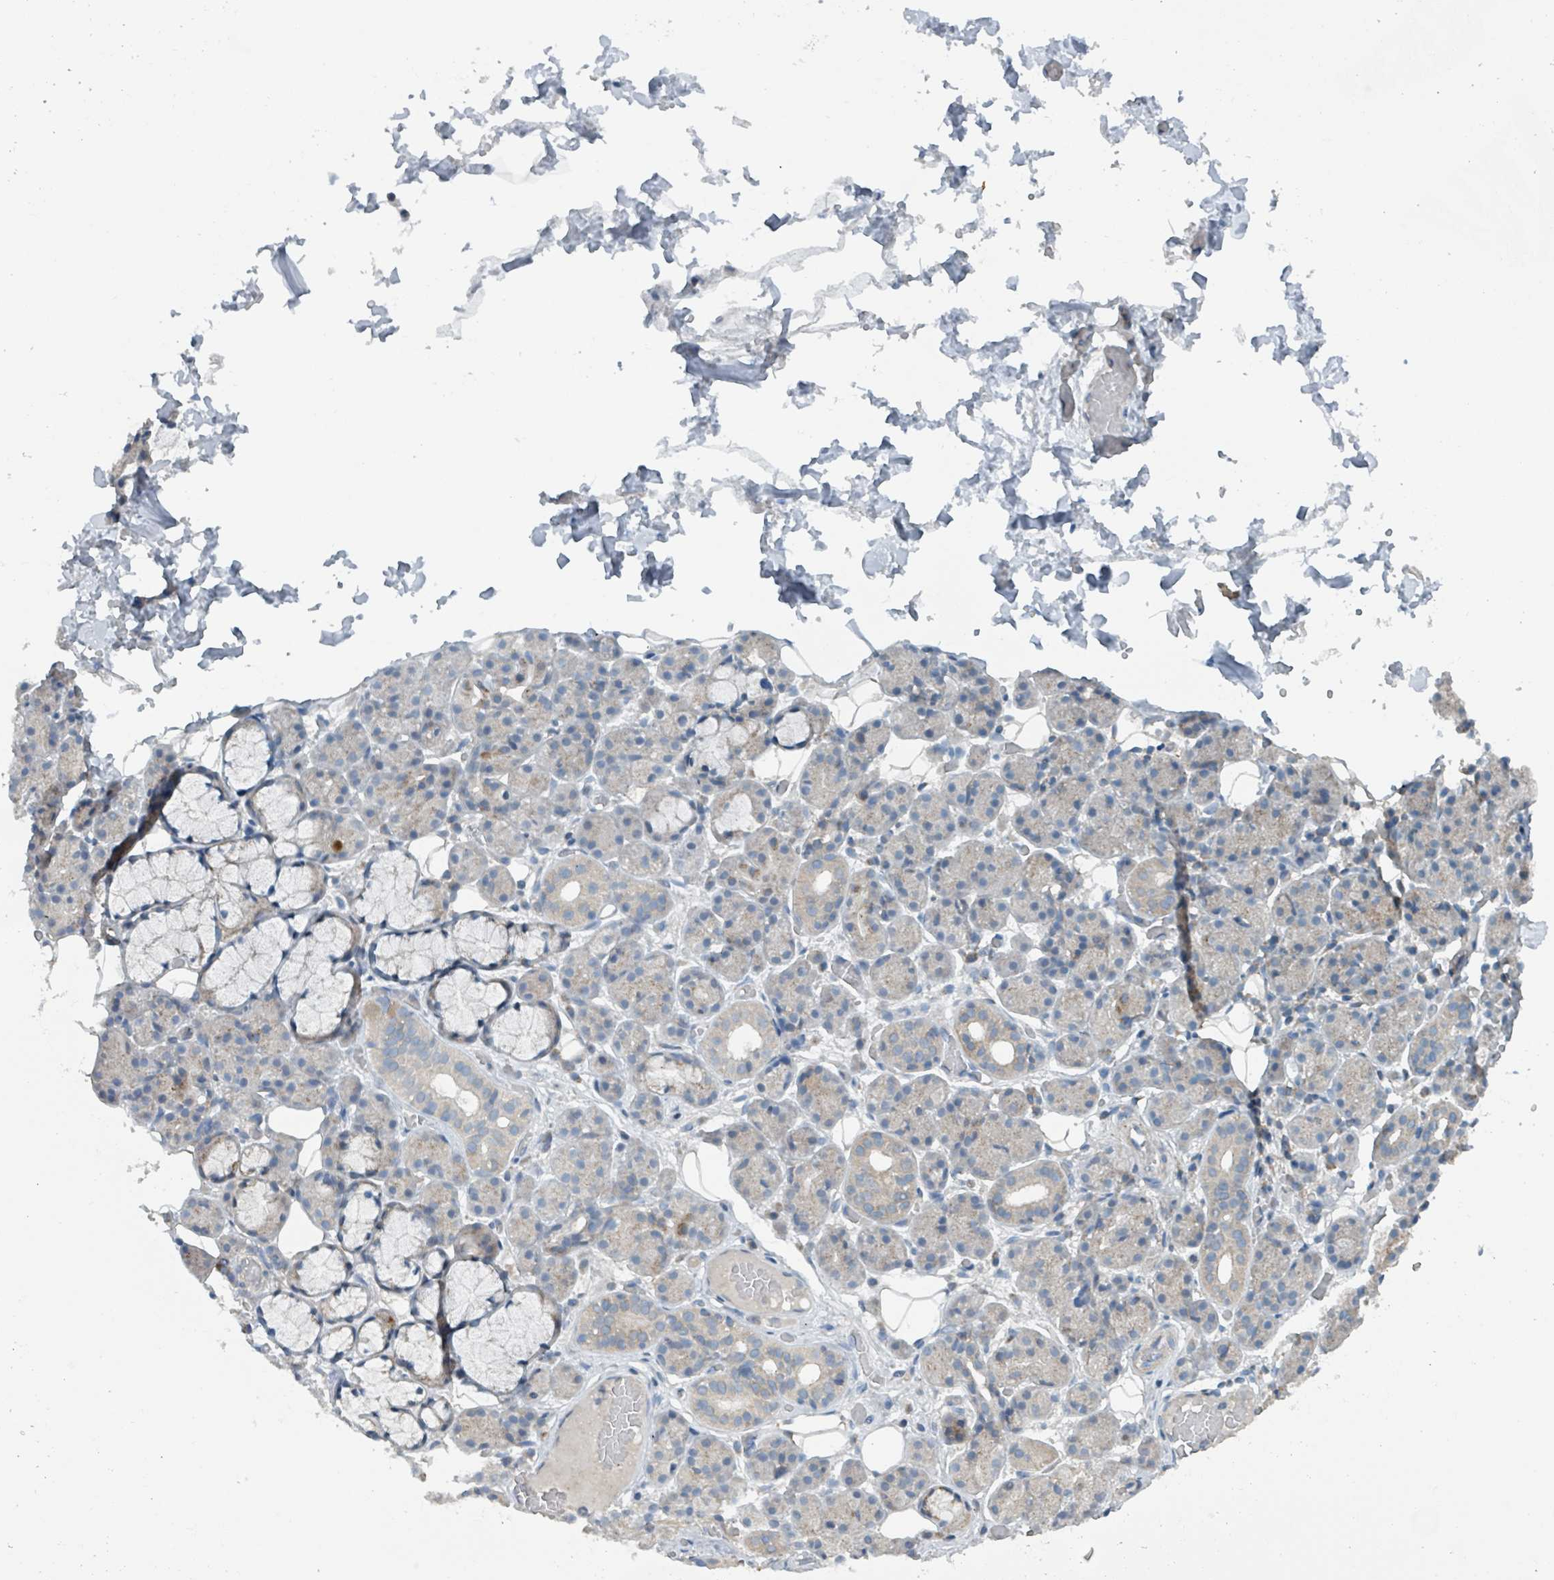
{"staining": {"intensity": "weak", "quantity": "<25%", "location": "cytoplasmic/membranous"}, "tissue": "salivary gland", "cell_type": "Glandular cells", "image_type": "normal", "snomed": [{"axis": "morphology", "description": "Normal tissue, NOS"}, {"axis": "topography", "description": "Salivary gland"}], "caption": "Immunohistochemical staining of benign salivary gland exhibits no significant positivity in glandular cells.", "gene": "ACBD4", "patient": {"sex": "male", "age": 63}}